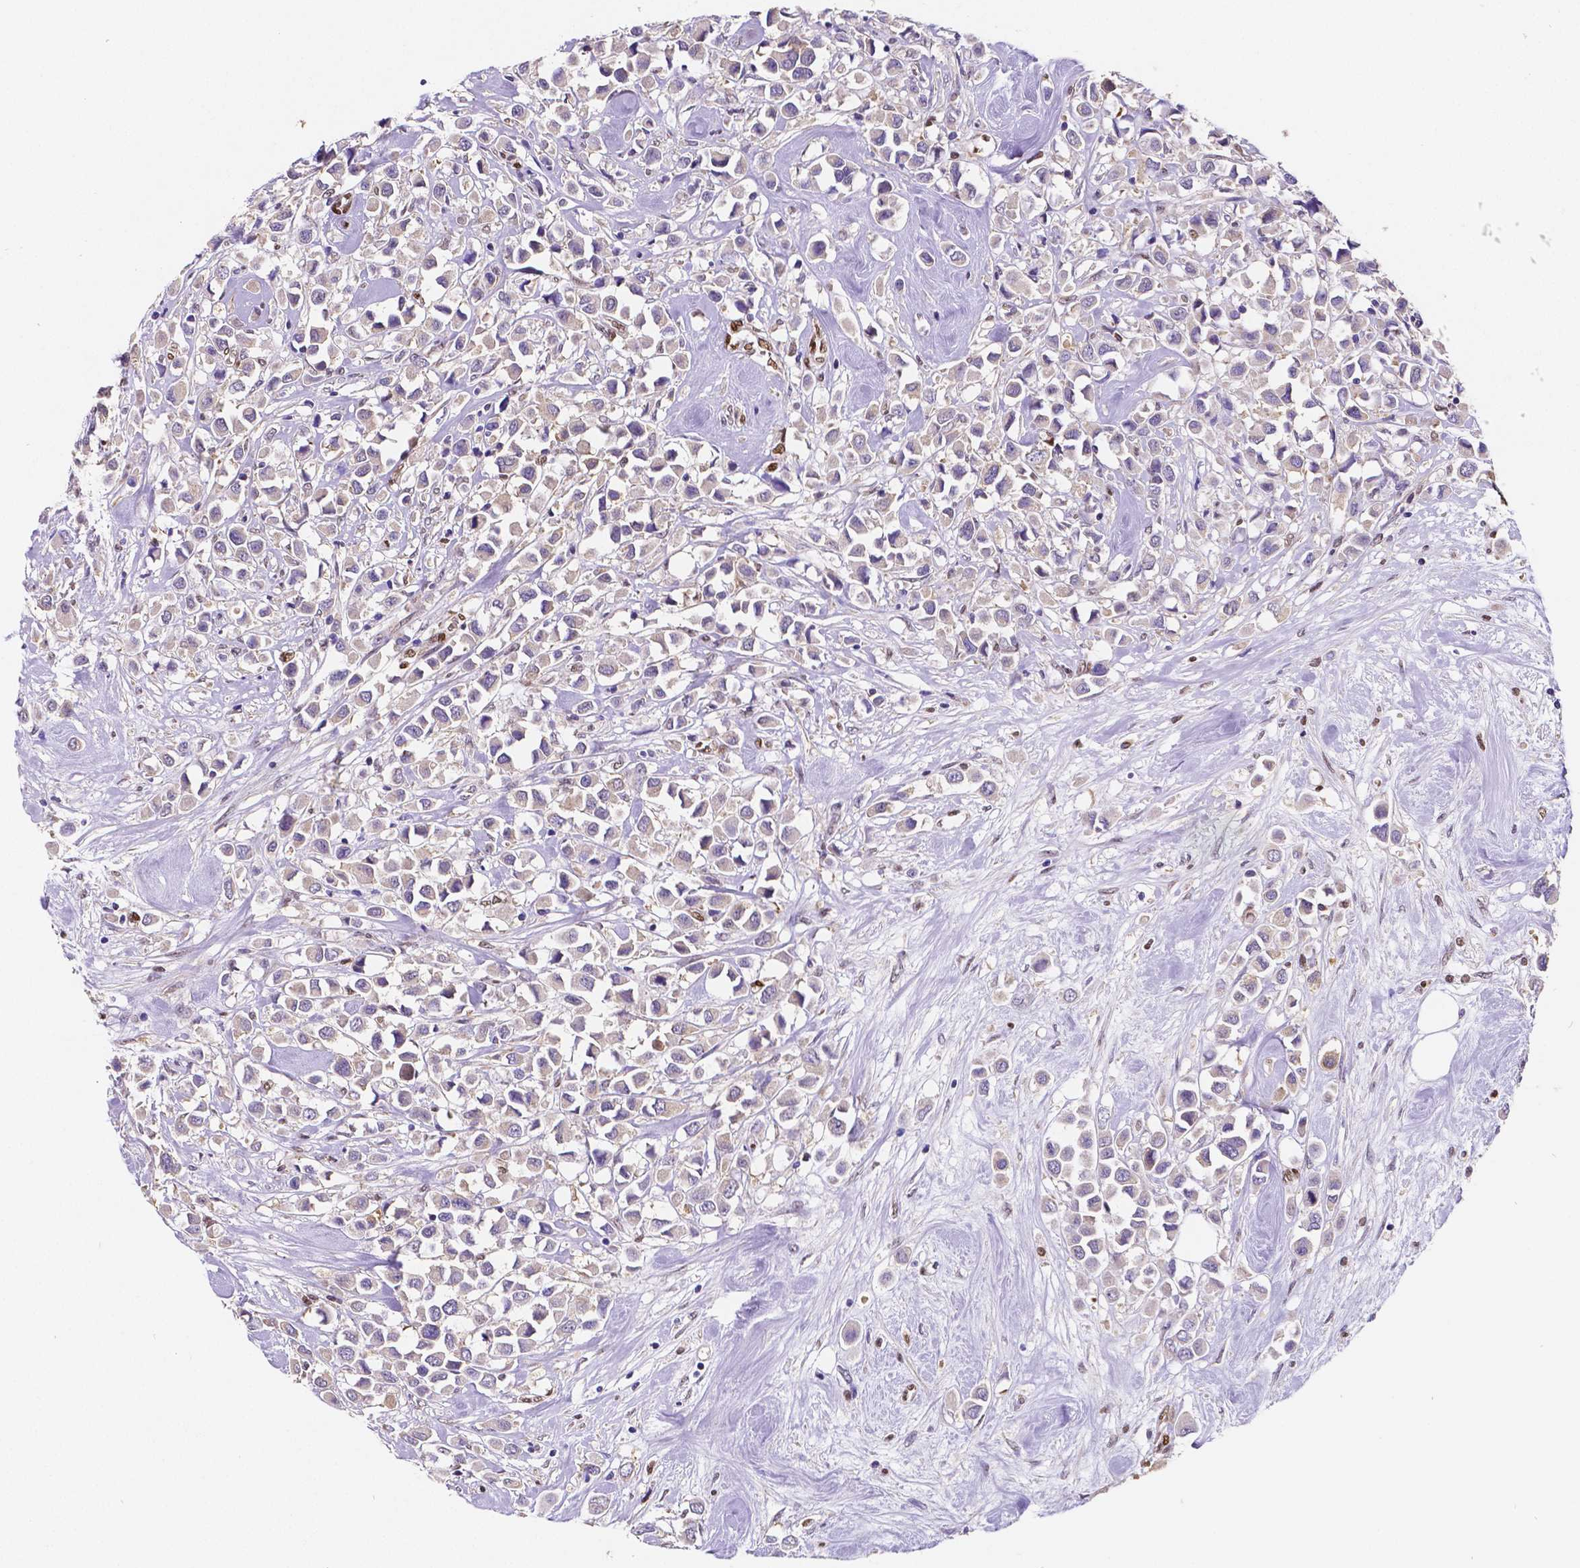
{"staining": {"intensity": "negative", "quantity": "none", "location": "none"}, "tissue": "breast cancer", "cell_type": "Tumor cells", "image_type": "cancer", "snomed": [{"axis": "morphology", "description": "Duct carcinoma"}, {"axis": "topography", "description": "Breast"}], "caption": "An IHC micrograph of invasive ductal carcinoma (breast) is shown. There is no staining in tumor cells of invasive ductal carcinoma (breast).", "gene": "MEF2C", "patient": {"sex": "female", "age": 61}}